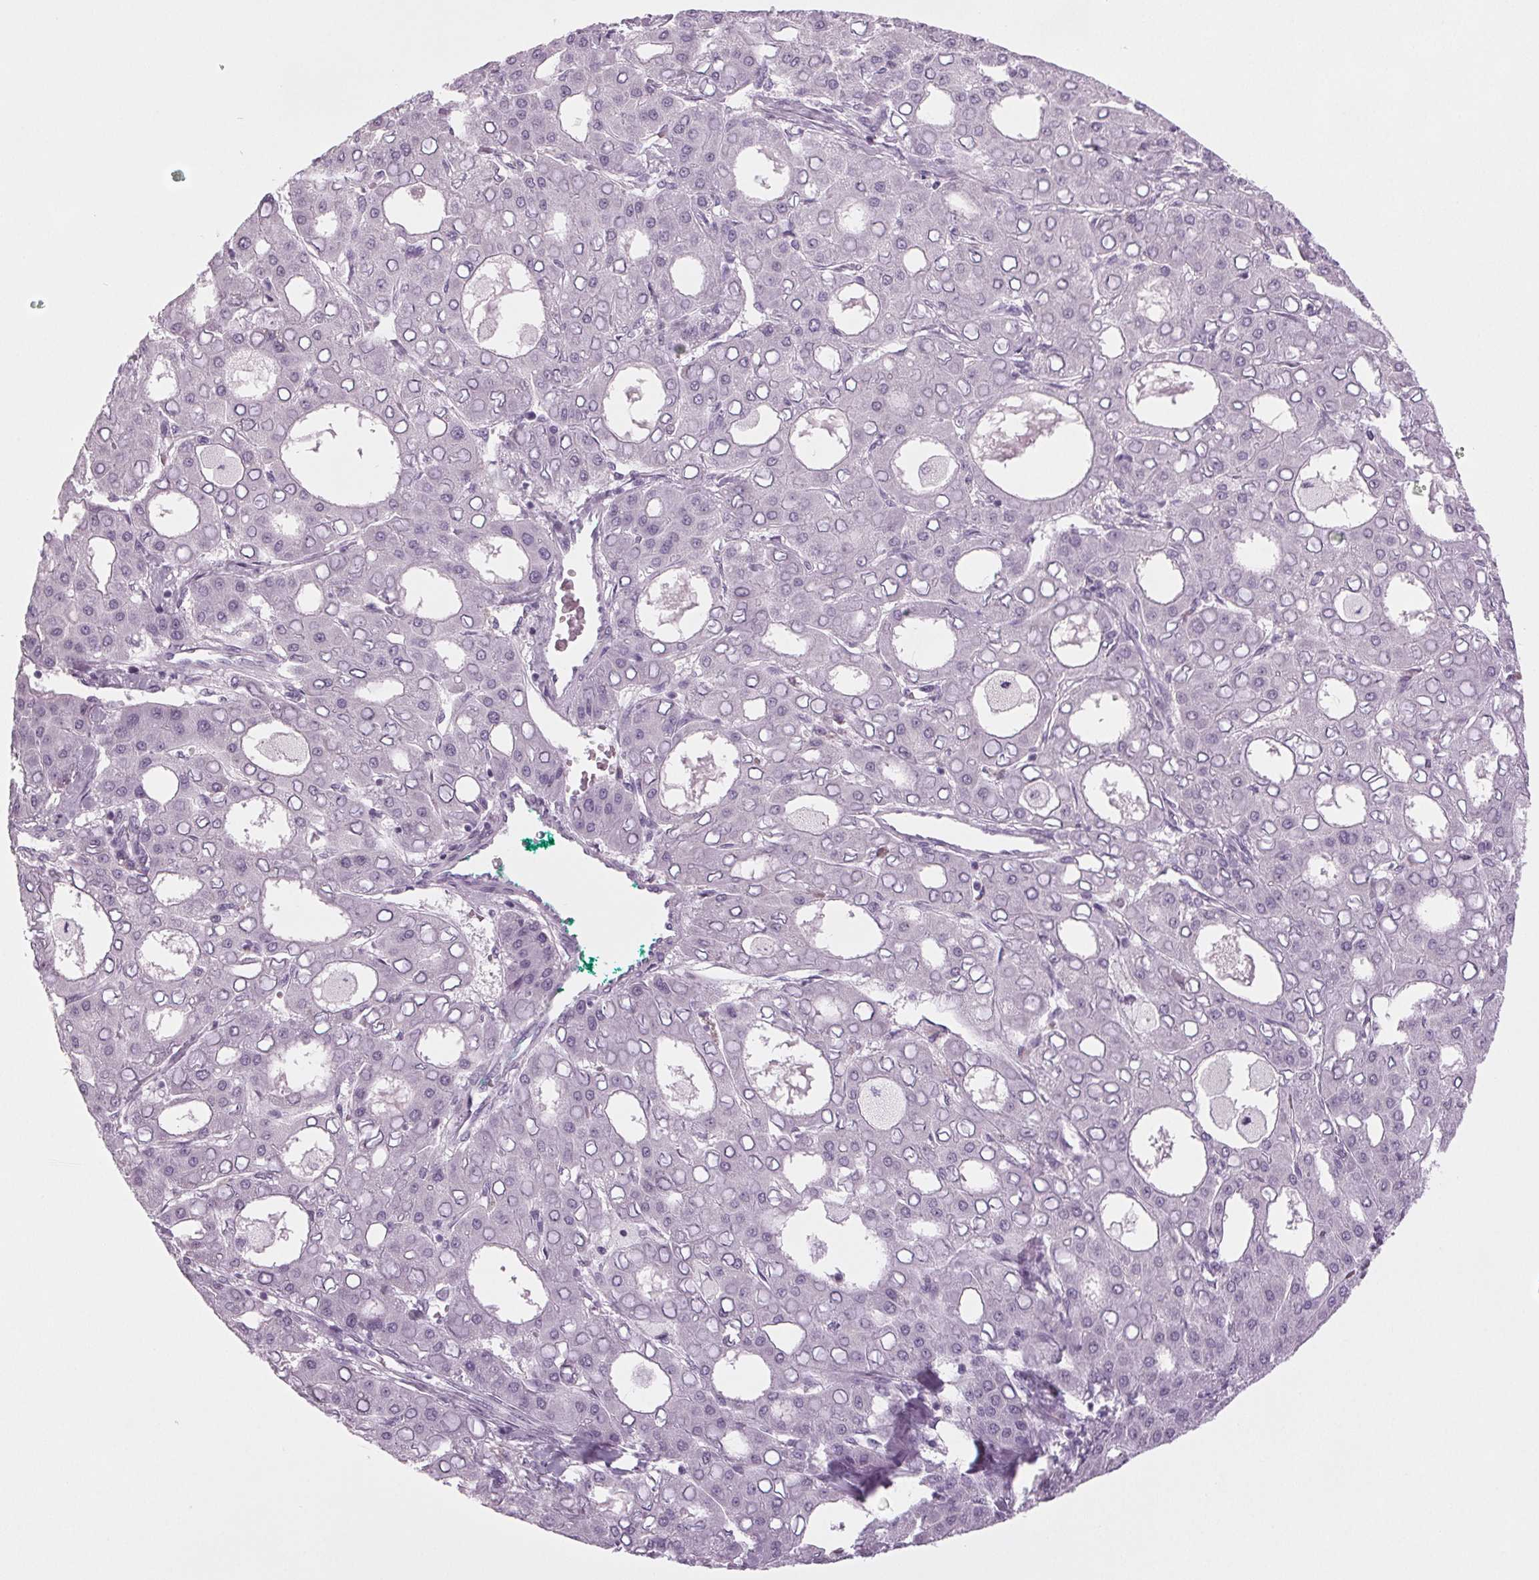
{"staining": {"intensity": "negative", "quantity": "none", "location": "none"}, "tissue": "liver cancer", "cell_type": "Tumor cells", "image_type": "cancer", "snomed": [{"axis": "morphology", "description": "Carcinoma, Hepatocellular, NOS"}, {"axis": "topography", "description": "Liver"}], "caption": "This is an immunohistochemistry (IHC) image of liver cancer. There is no staining in tumor cells.", "gene": "IGF2BP1", "patient": {"sex": "male", "age": 65}}